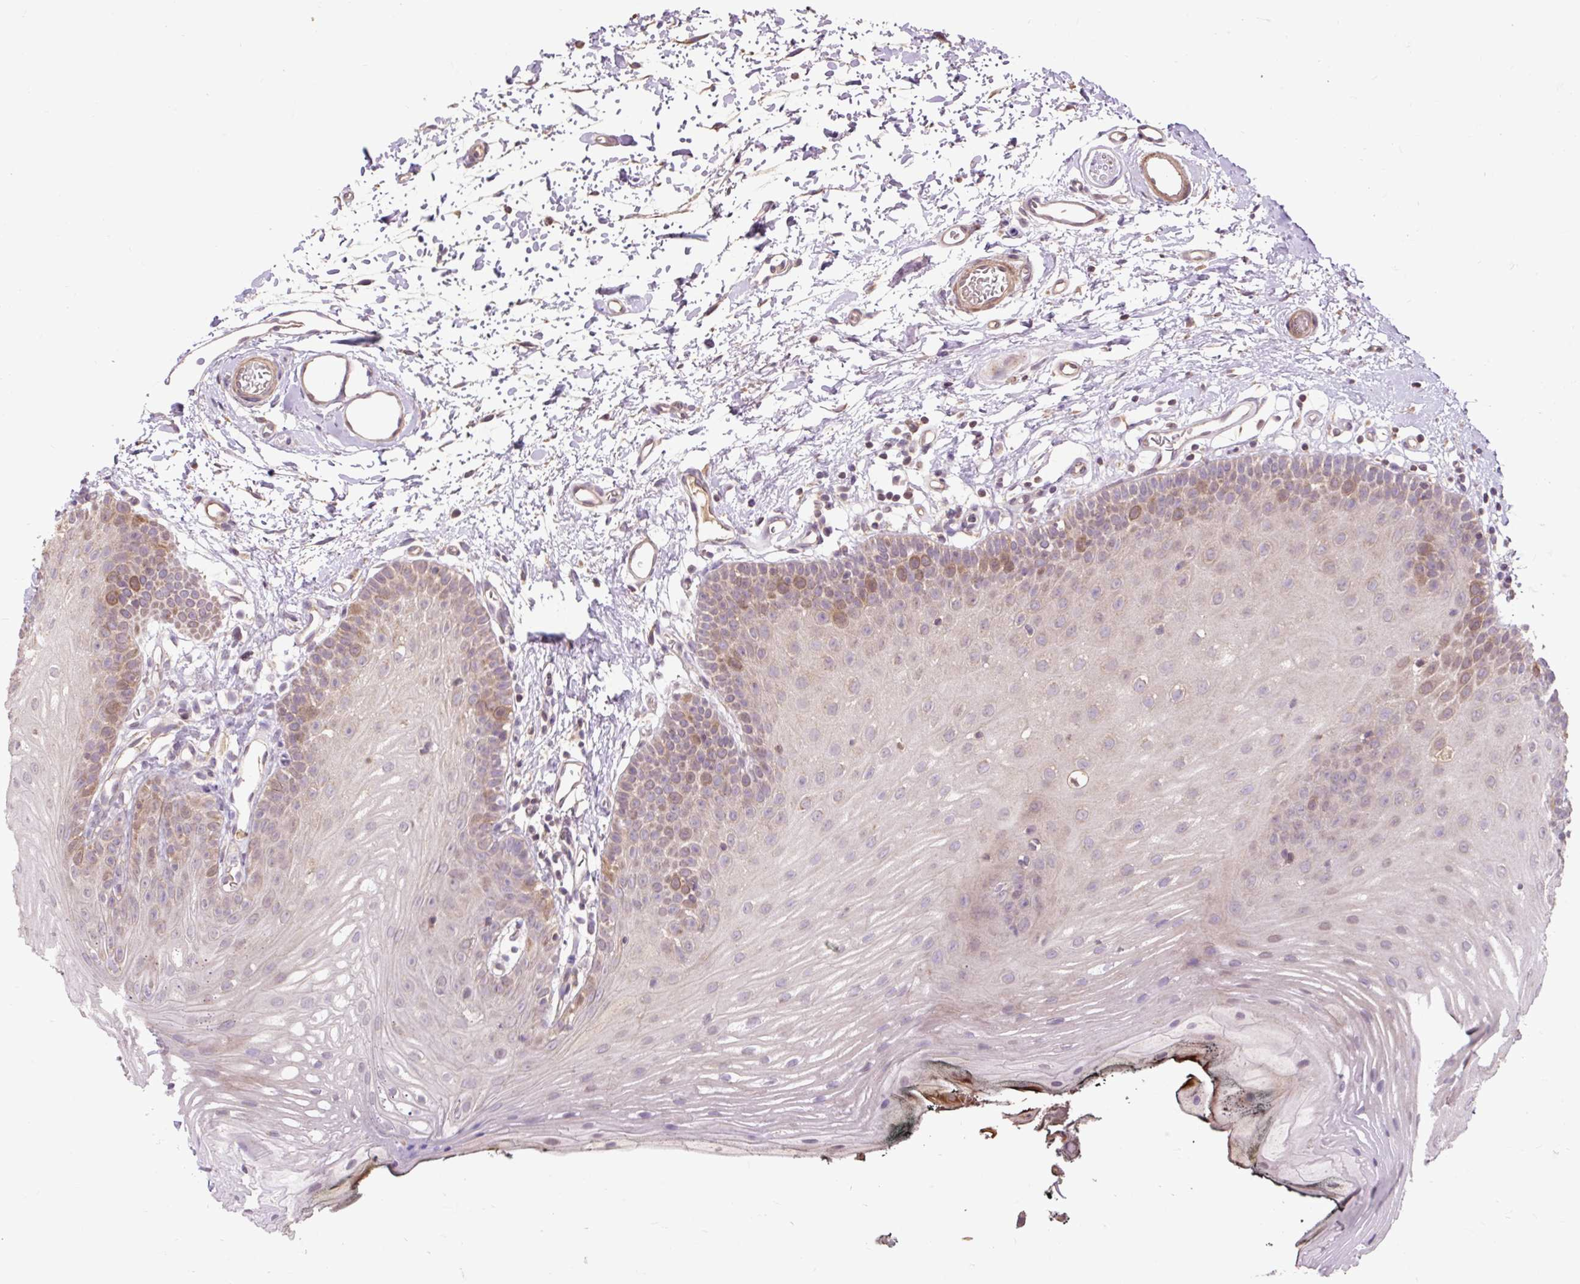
{"staining": {"intensity": "moderate", "quantity": "25%-75%", "location": "cytoplasmic/membranous"}, "tissue": "oral mucosa", "cell_type": "Squamous epithelial cells", "image_type": "normal", "snomed": [{"axis": "morphology", "description": "Normal tissue, NOS"}, {"axis": "morphology", "description": "Squamous cell carcinoma, NOS"}, {"axis": "topography", "description": "Oral tissue"}, {"axis": "topography", "description": "Head-Neck"}], "caption": "Unremarkable oral mucosa displays moderate cytoplasmic/membranous positivity in approximately 25%-75% of squamous epithelial cells.", "gene": "PRIMPOL", "patient": {"sex": "female", "age": 81}}